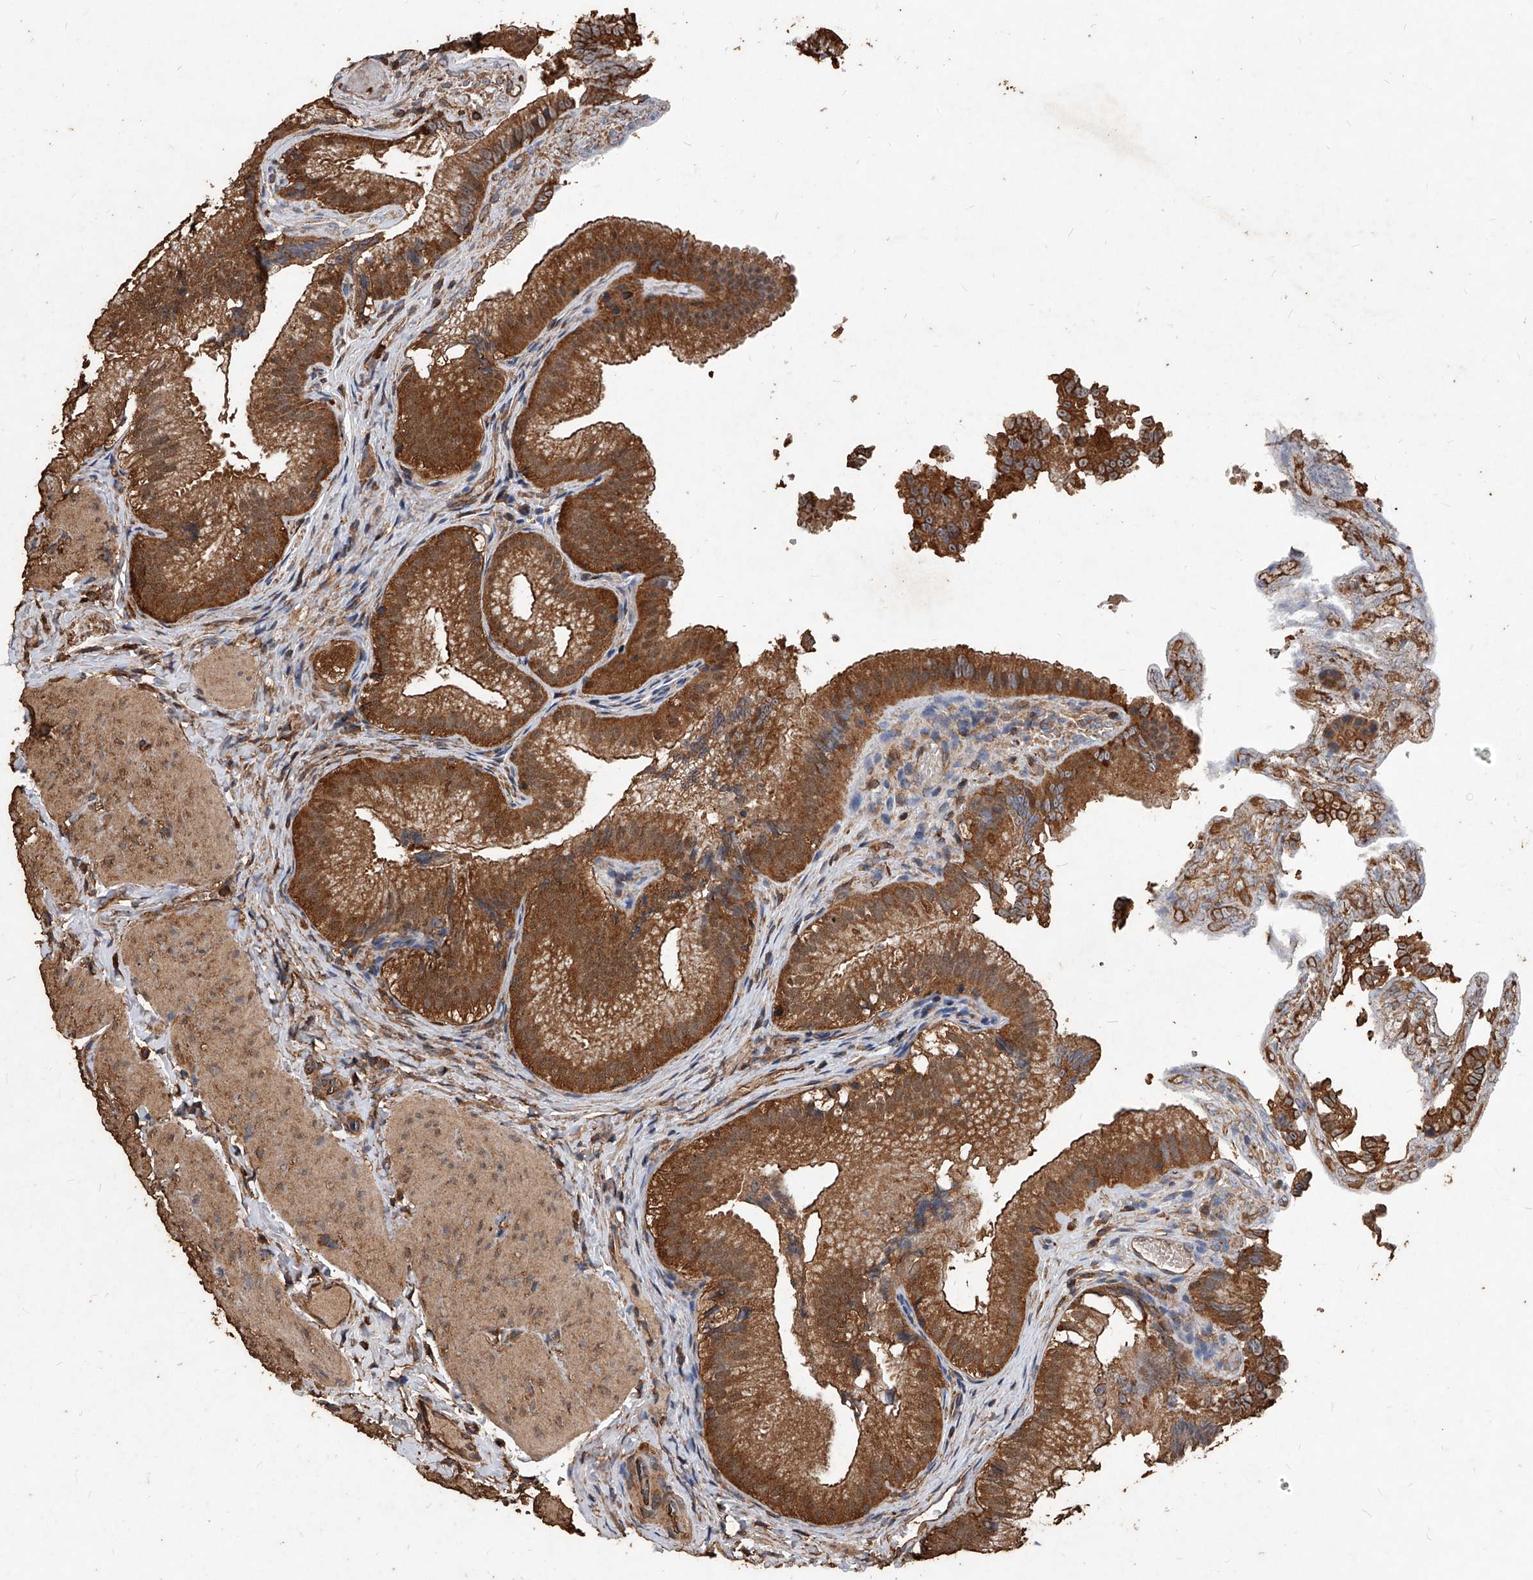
{"staining": {"intensity": "strong", "quantity": ">75%", "location": "cytoplasmic/membranous"}, "tissue": "gallbladder", "cell_type": "Glandular cells", "image_type": "normal", "snomed": [{"axis": "morphology", "description": "Normal tissue, NOS"}, {"axis": "topography", "description": "Gallbladder"}], "caption": "A brown stain labels strong cytoplasmic/membranous staining of a protein in glandular cells of unremarkable gallbladder. The staining is performed using DAB (3,3'-diaminobenzidine) brown chromogen to label protein expression. The nuclei are counter-stained blue using hematoxylin.", "gene": "UCP2", "patient": {"sex": "female", "age": 30}}